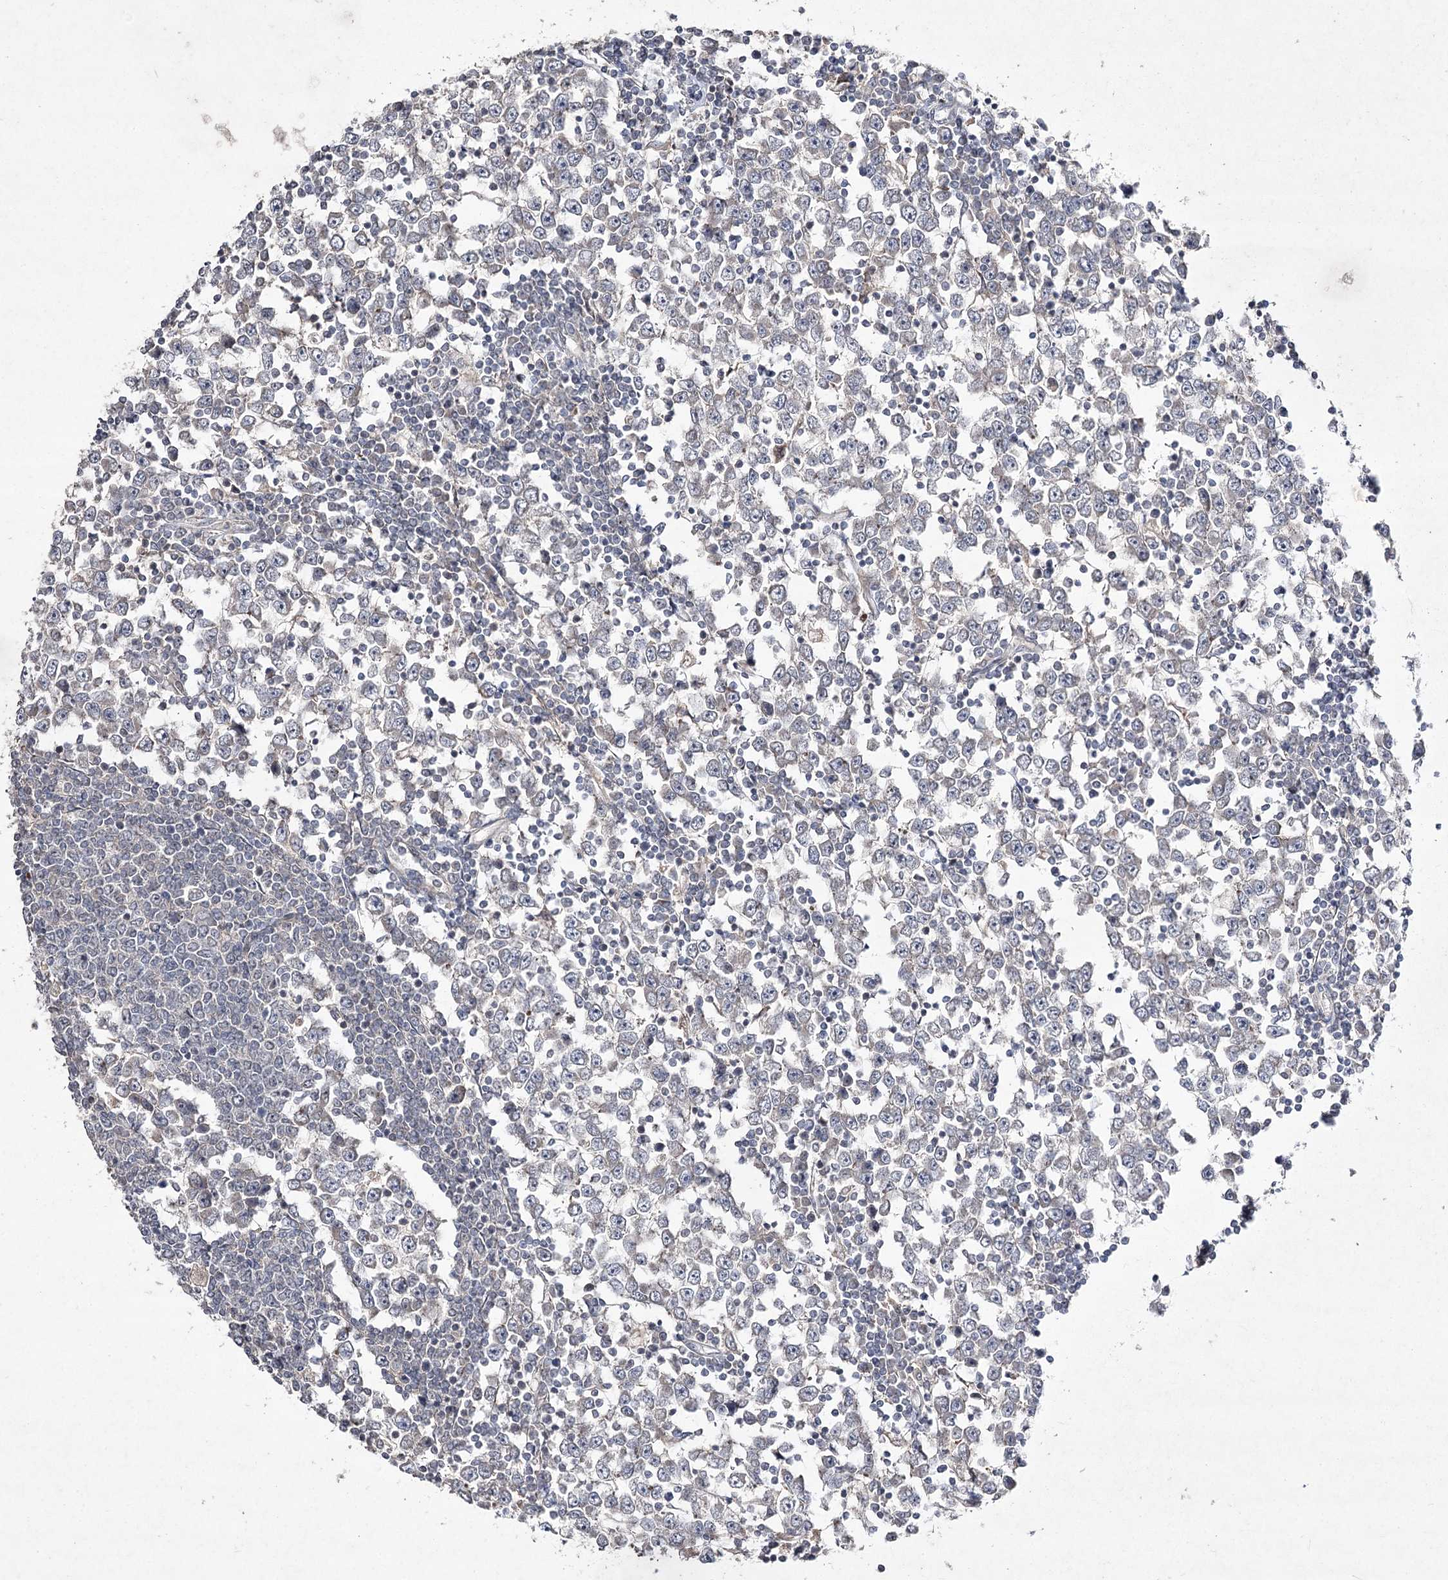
{"staining": {"intensity": "negative", "quantity": "none", "location": "none"}, "tissue": "testis cancer", "cell_type": "Tumor cells", "image_type": "cancer", "snomed": [{"axis": "morphology", "description": "Seminoma, NOS"}, {"axis": "topography", "description": "Testis"}], "caption": "This is an IHC image of testis cancer (seminoma). There is no positivity in tumor cells.", "gene": "FANCL", "patient": {"sex": "male", "age": 65}}